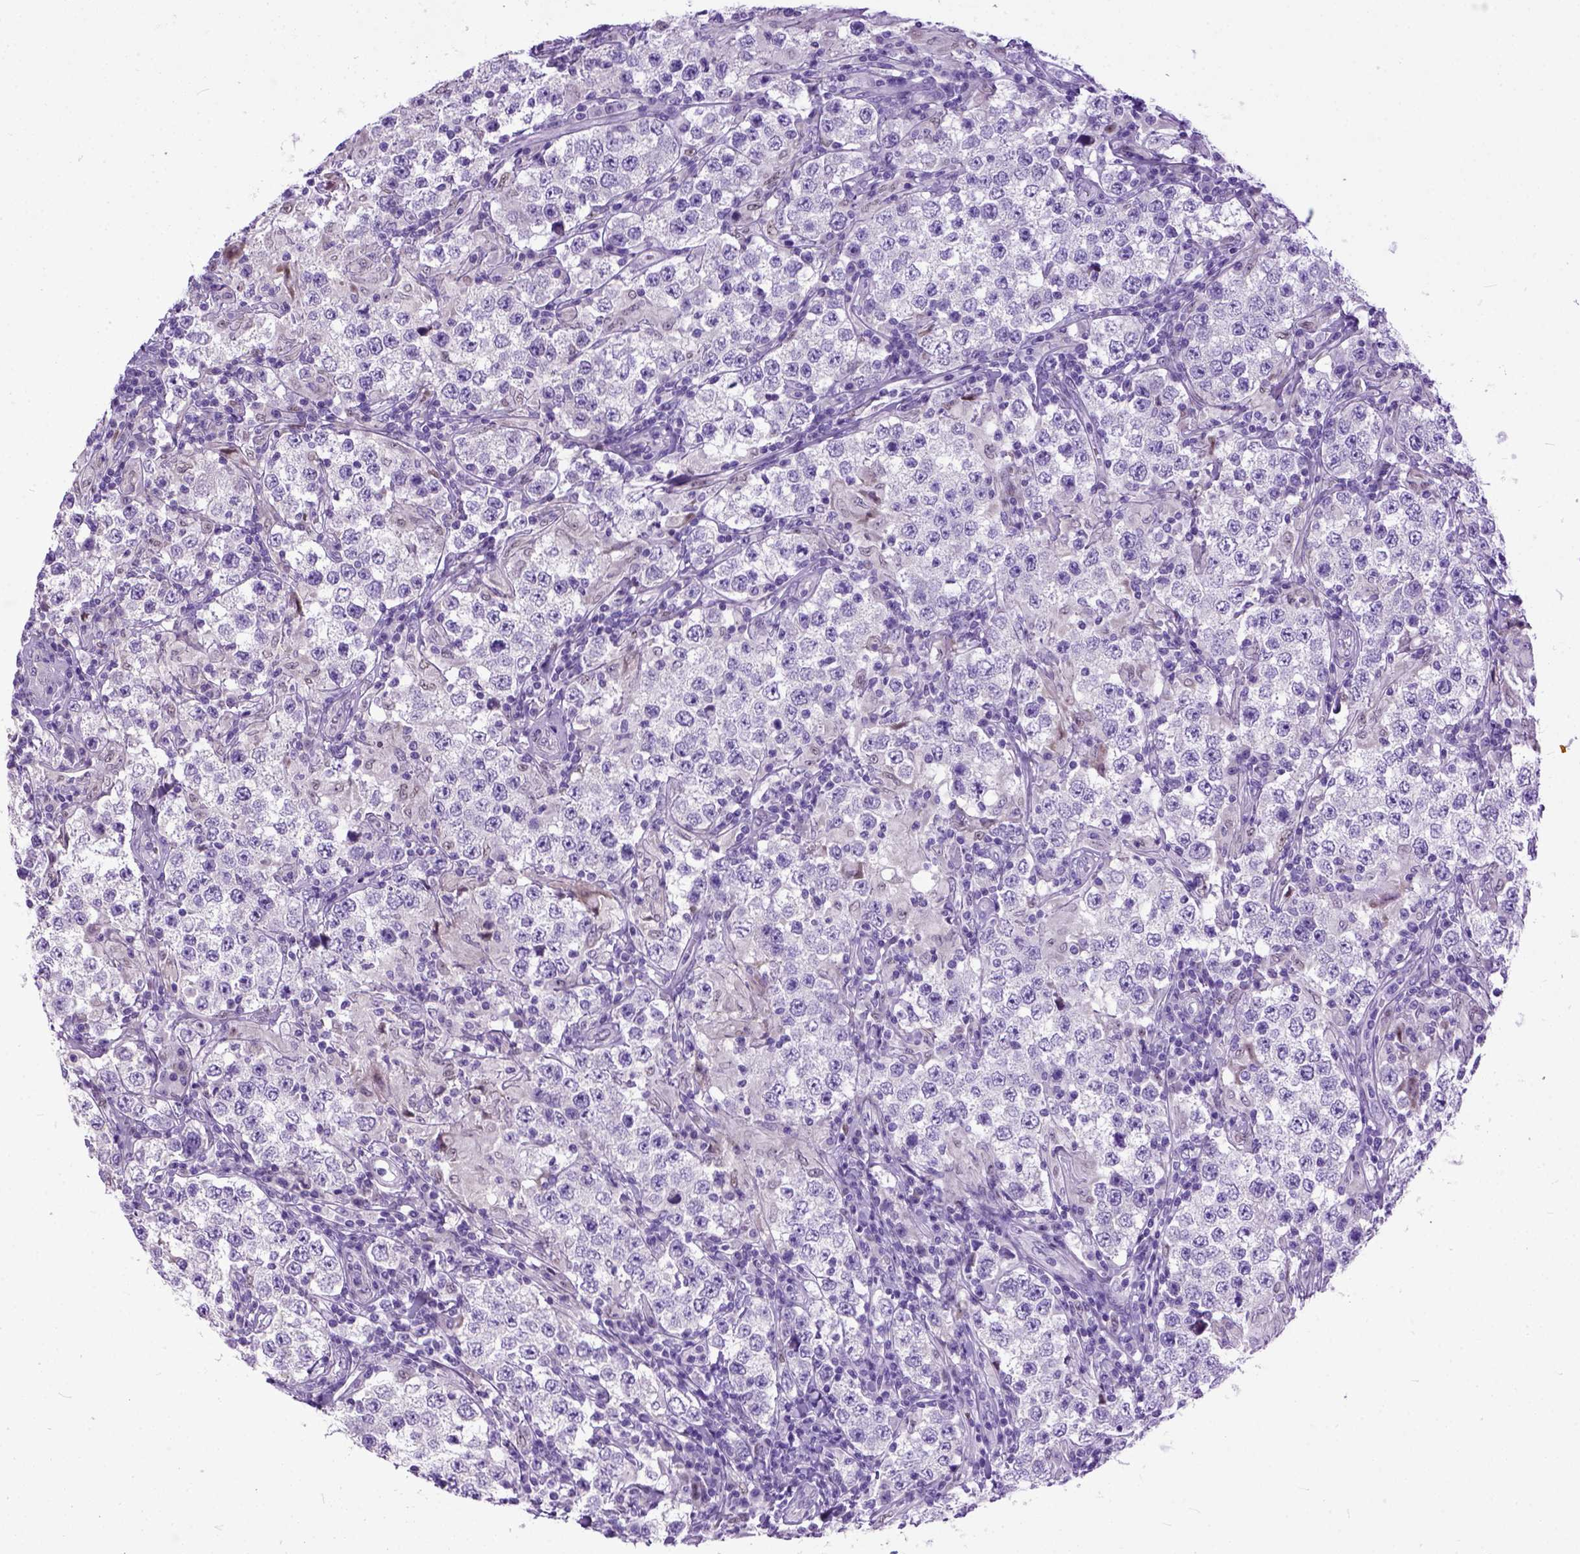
{"staining": {"intensity": "negative", "quantity": "none", "location": "none"}, "tissue": "testis cancer", "cell_type": "Tumor cells", "image_type": "cancer", "snomed": [{"axis": "morphology", "description": "Seminoma, NOS"}, {"axis": "morphology", "description": "Carcinoma, Embryonal, NOS"}, {"axis": "topography", "description": "Testis"}], "caption": "Testis embryonal carcinoma was stained to show a protein in brown. There is no significant positivity in tumor cells. (DAB (3,3'-diaminobenzidine) immunohistochemistry with hematoxylin counter stain).", "gene": "CRB1", "patient": {"sex": "male", "age": 41}}